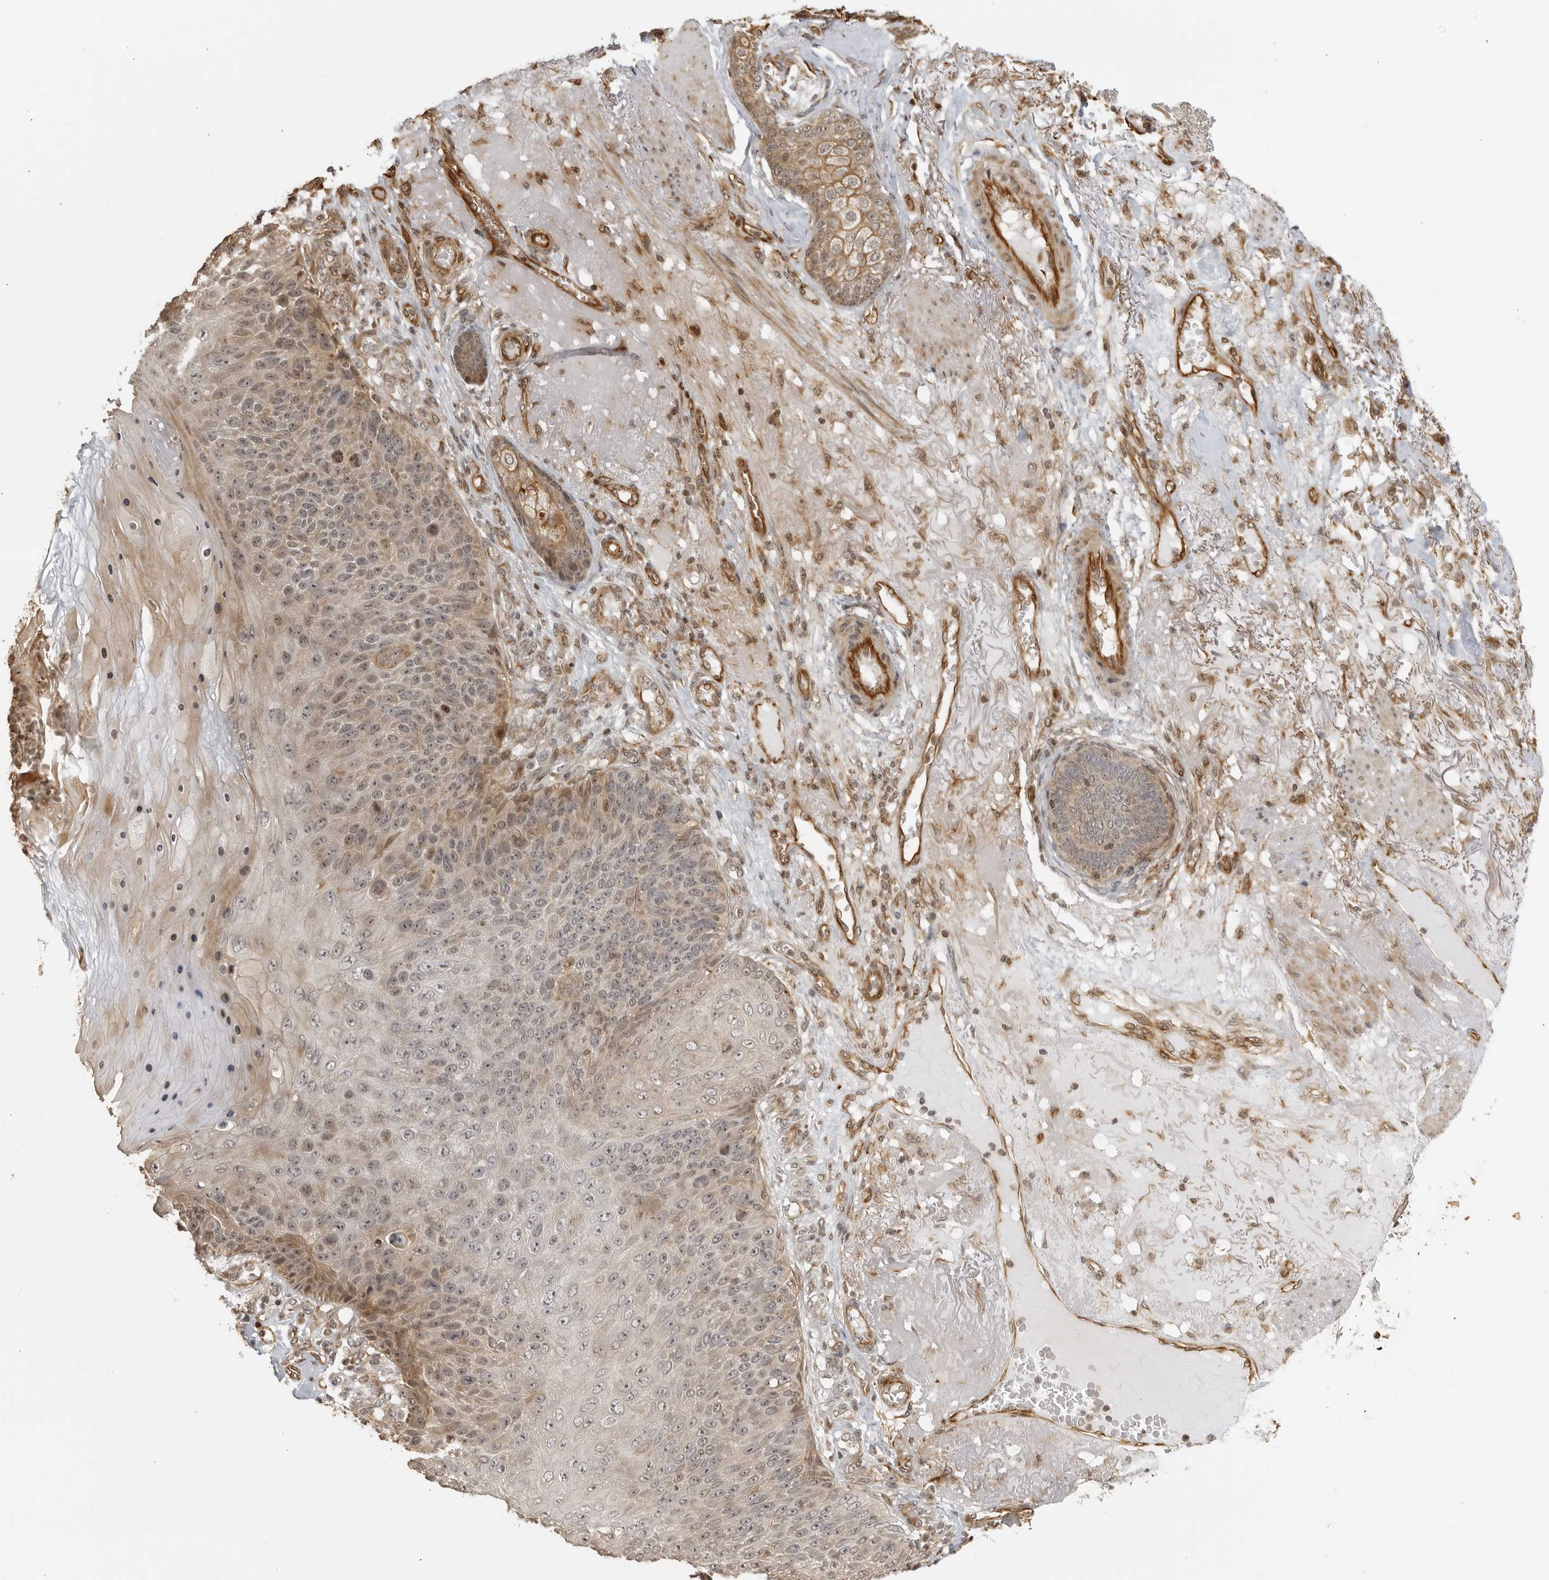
{"staining": {"intensity": "weak", "quantity": "25%-75%", "location": "cytoplasmic/membranous,nuclear"}, "tissue": "skin cancer", "cell_type": "Tumor cells", "image_type": "cancer", "snomed": [{"axis": "morphology", "description": "Squamous cell carcinoma, NOS"}, {"axis": "topography", "description": "Skin"}], "caption": "This photomicrograph exhibits immunohistochemistry (IHC) staining of human skin cancer, with low weak cytoplasmic/membranous and nuclear expression in approximately 25%-75% of tumor cells.", "gene": "TCF21", "patient": {"sex": "female", "age": 88}}